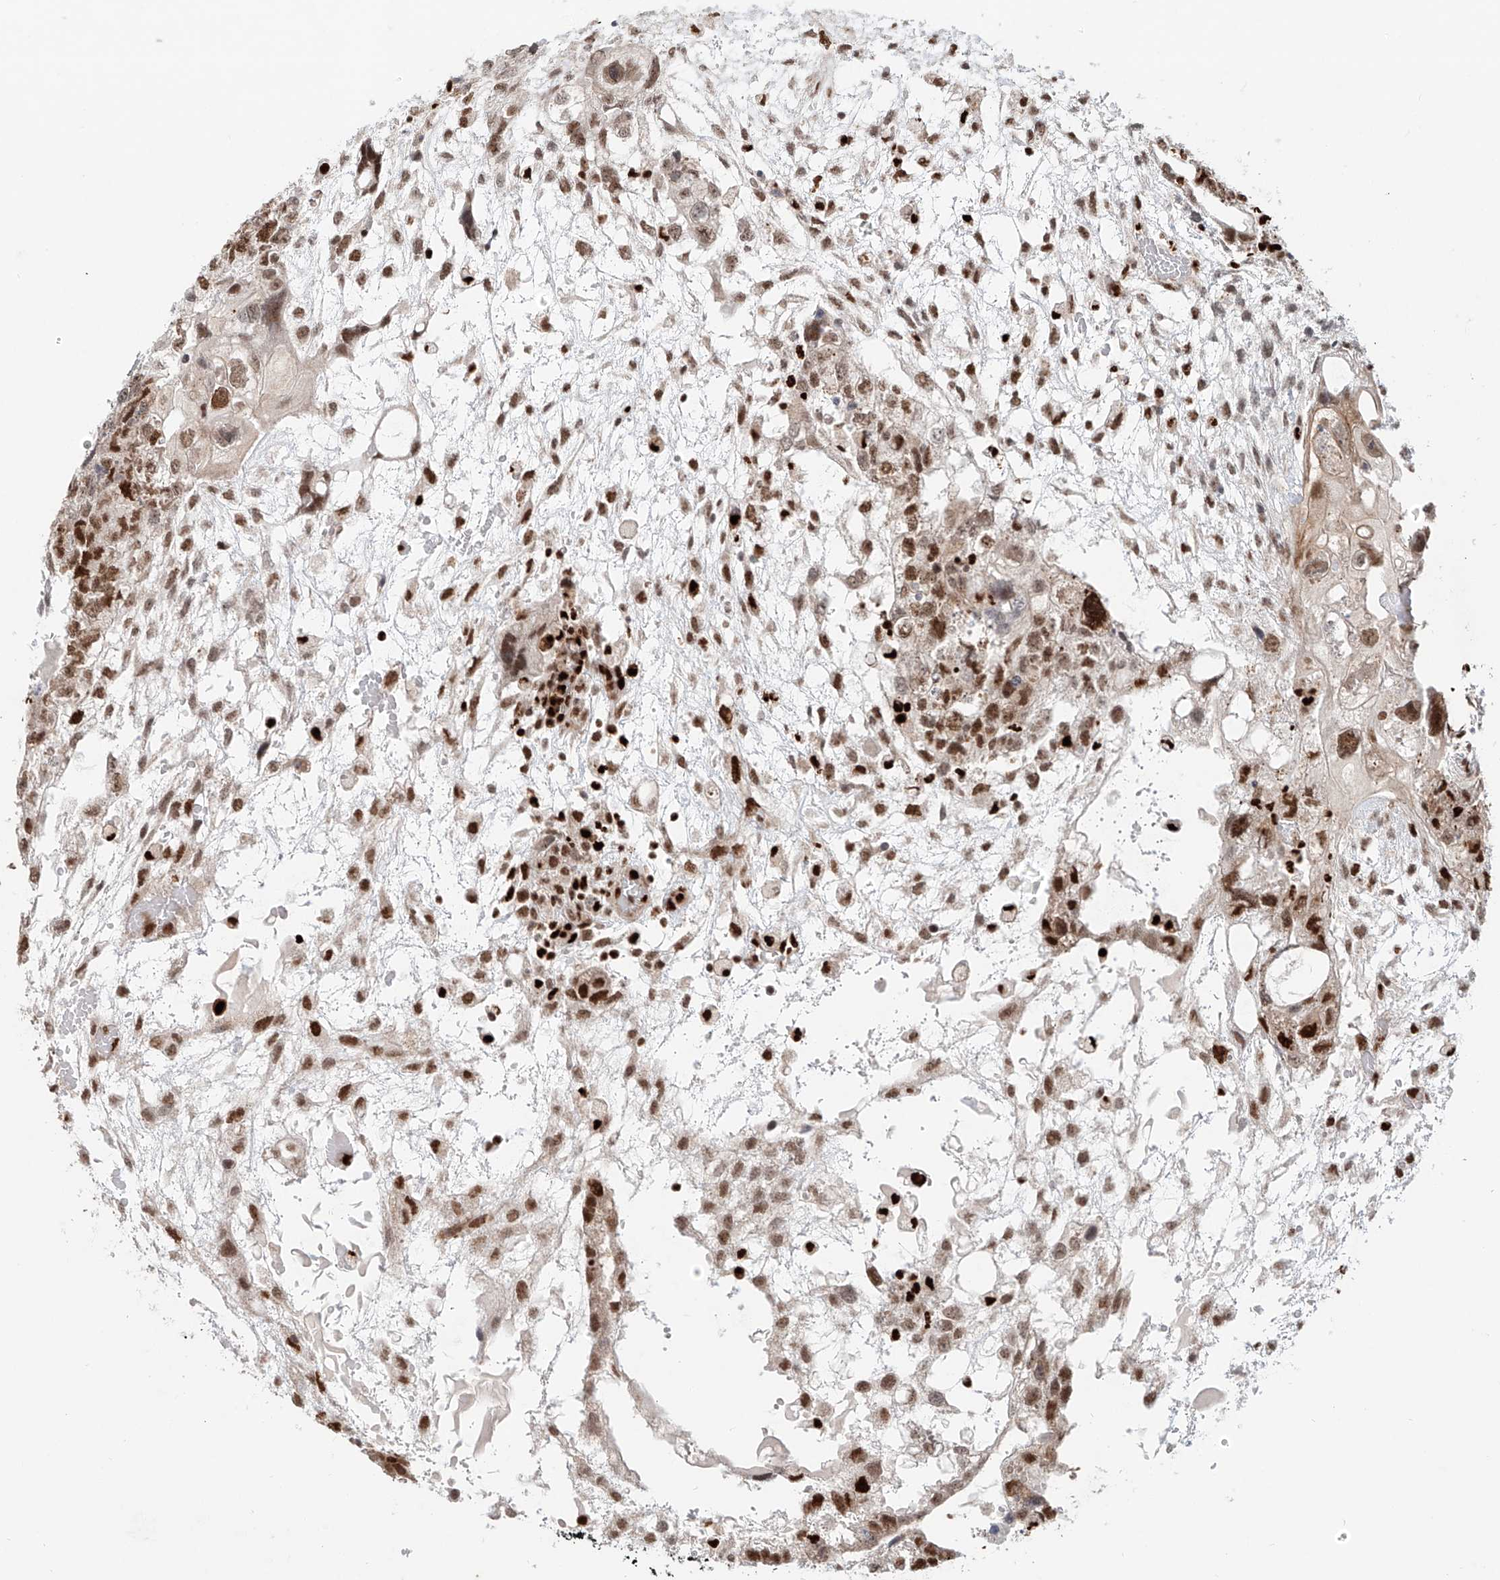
{"staining": {"intensity": "strong", "quantity": "25%-75%", "location": "nuclear"}, "tissue": "testis cancer", "cell_type": "Tumor cells", "image_type": "cancer", "snomed": [{"axis": "morphology", "description": "Carcinoma, Embryonal, NOS"}, {"axis": "topography", "description": "Testis"}], "caption": "Embryonal carcinoma (testis) stained with a protein marker reveals strong staining in tumor cells.", "gene": "DZIP1L", "patient": {"sex": "male", "age": 36}}